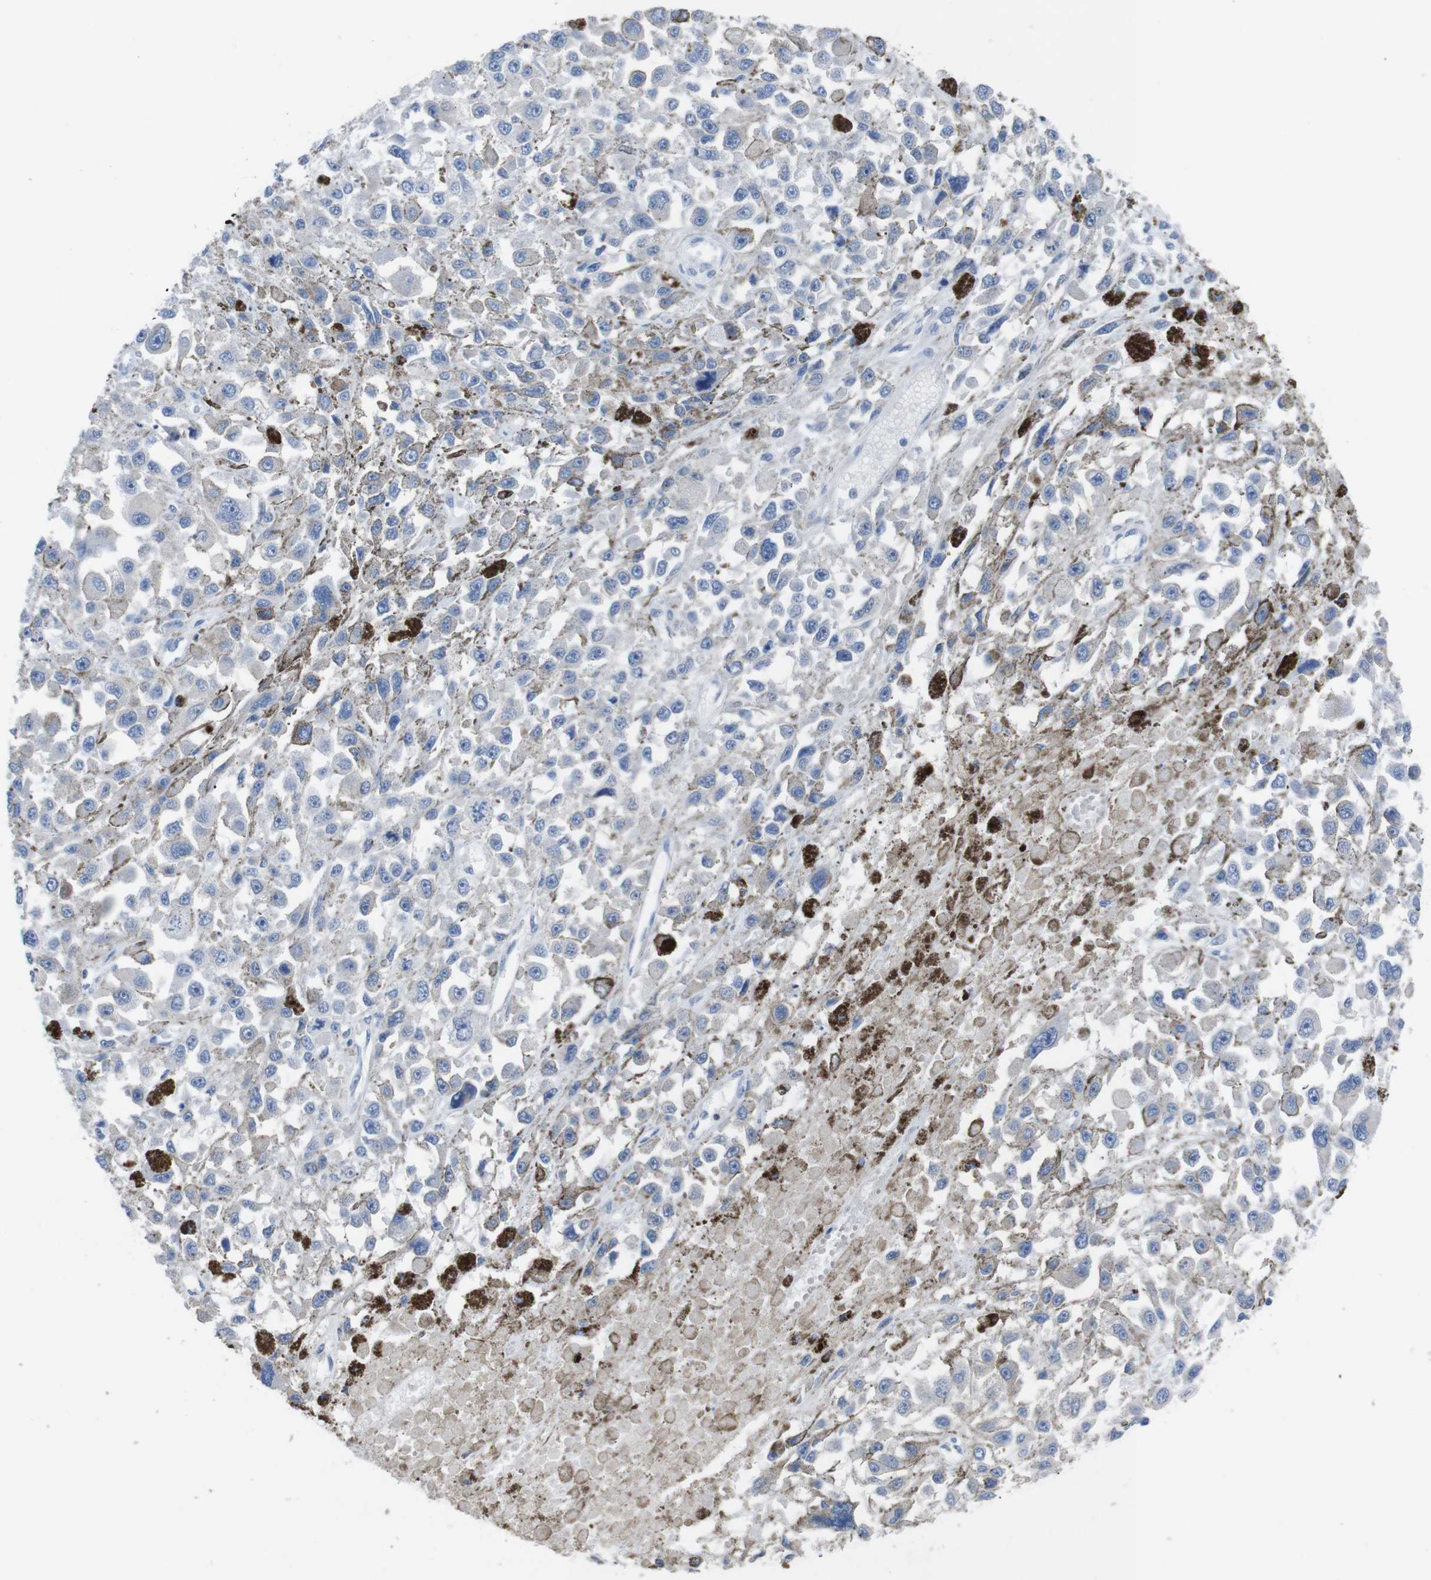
{"staining": {"intensity": "weak", "quantity": "<25%", "location": "cytoplasmic/membranous"}, "tissue": "melanoma", "cell_type": "Tumor cells", "image_type": "cancer", "snomed": [{"axis": "morphology", "description": "Malignant melanoma, Metastatic site"}, {"axis": "topography", "description": "Lymph node"}], "caption": "Melanoma stained for a protein using IHC demonstrates no expression tumor cells.", "gene": "GJB2", "patient": {"sex": "male", "age": 59}}